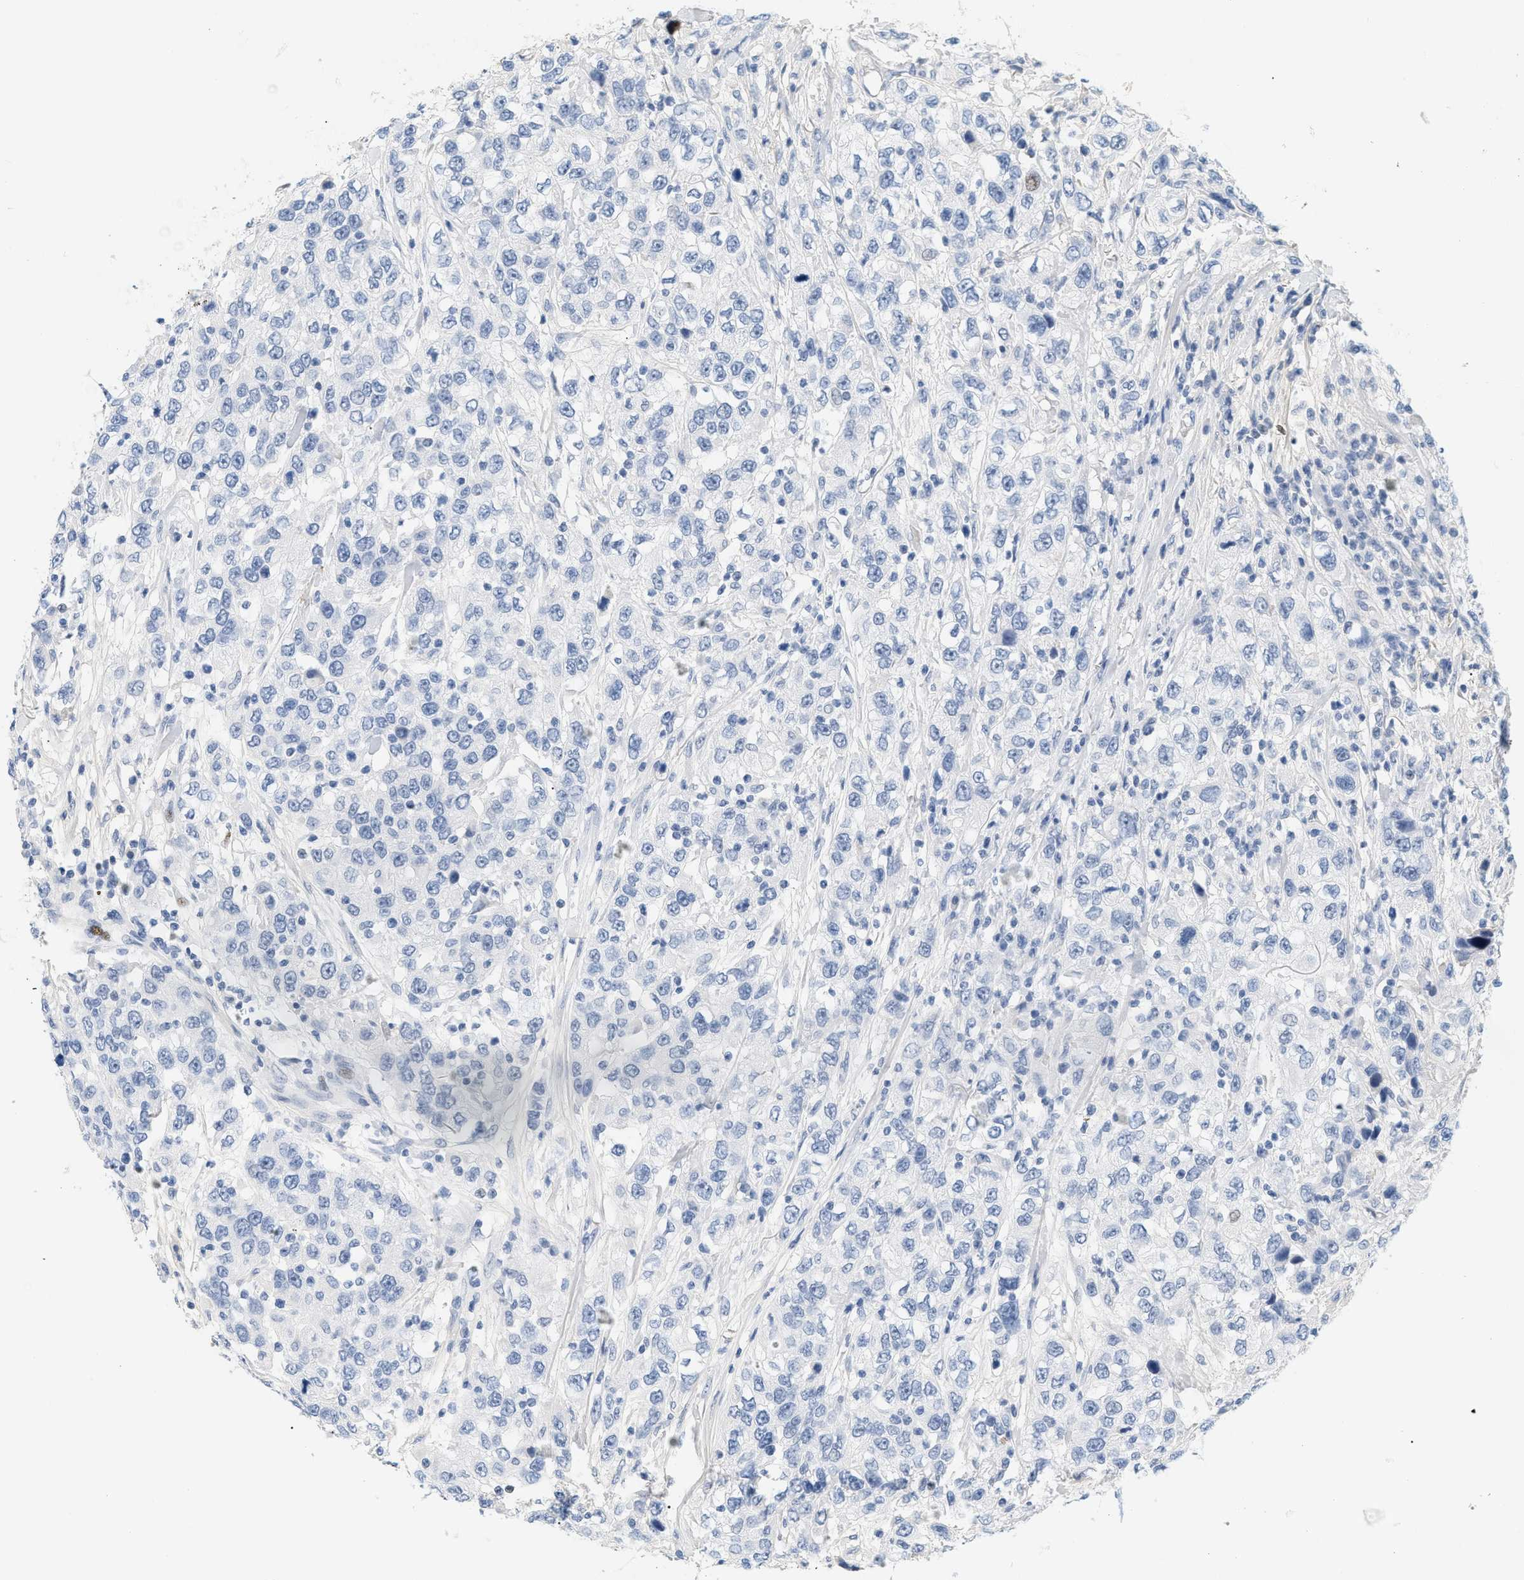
{"staining": {"intensity": "negative", "quantity": "none", "location": "none"}, "tissue": "urothelial cancer", "cell_type": "Tumor cells", "image_type": "cancer", "snomed": [{"axis": "morphology", "description": "Urothelial carcinoma, High grade"}, {"axis": "topography", "description": "Urinary bladder"}], "caption": "Protein analysis of high-grade urothelial carcinoma exhibits no significant positivity in tumor cells.", "gene": "CFH", "patient": {"sex": "female", "age": 80}}